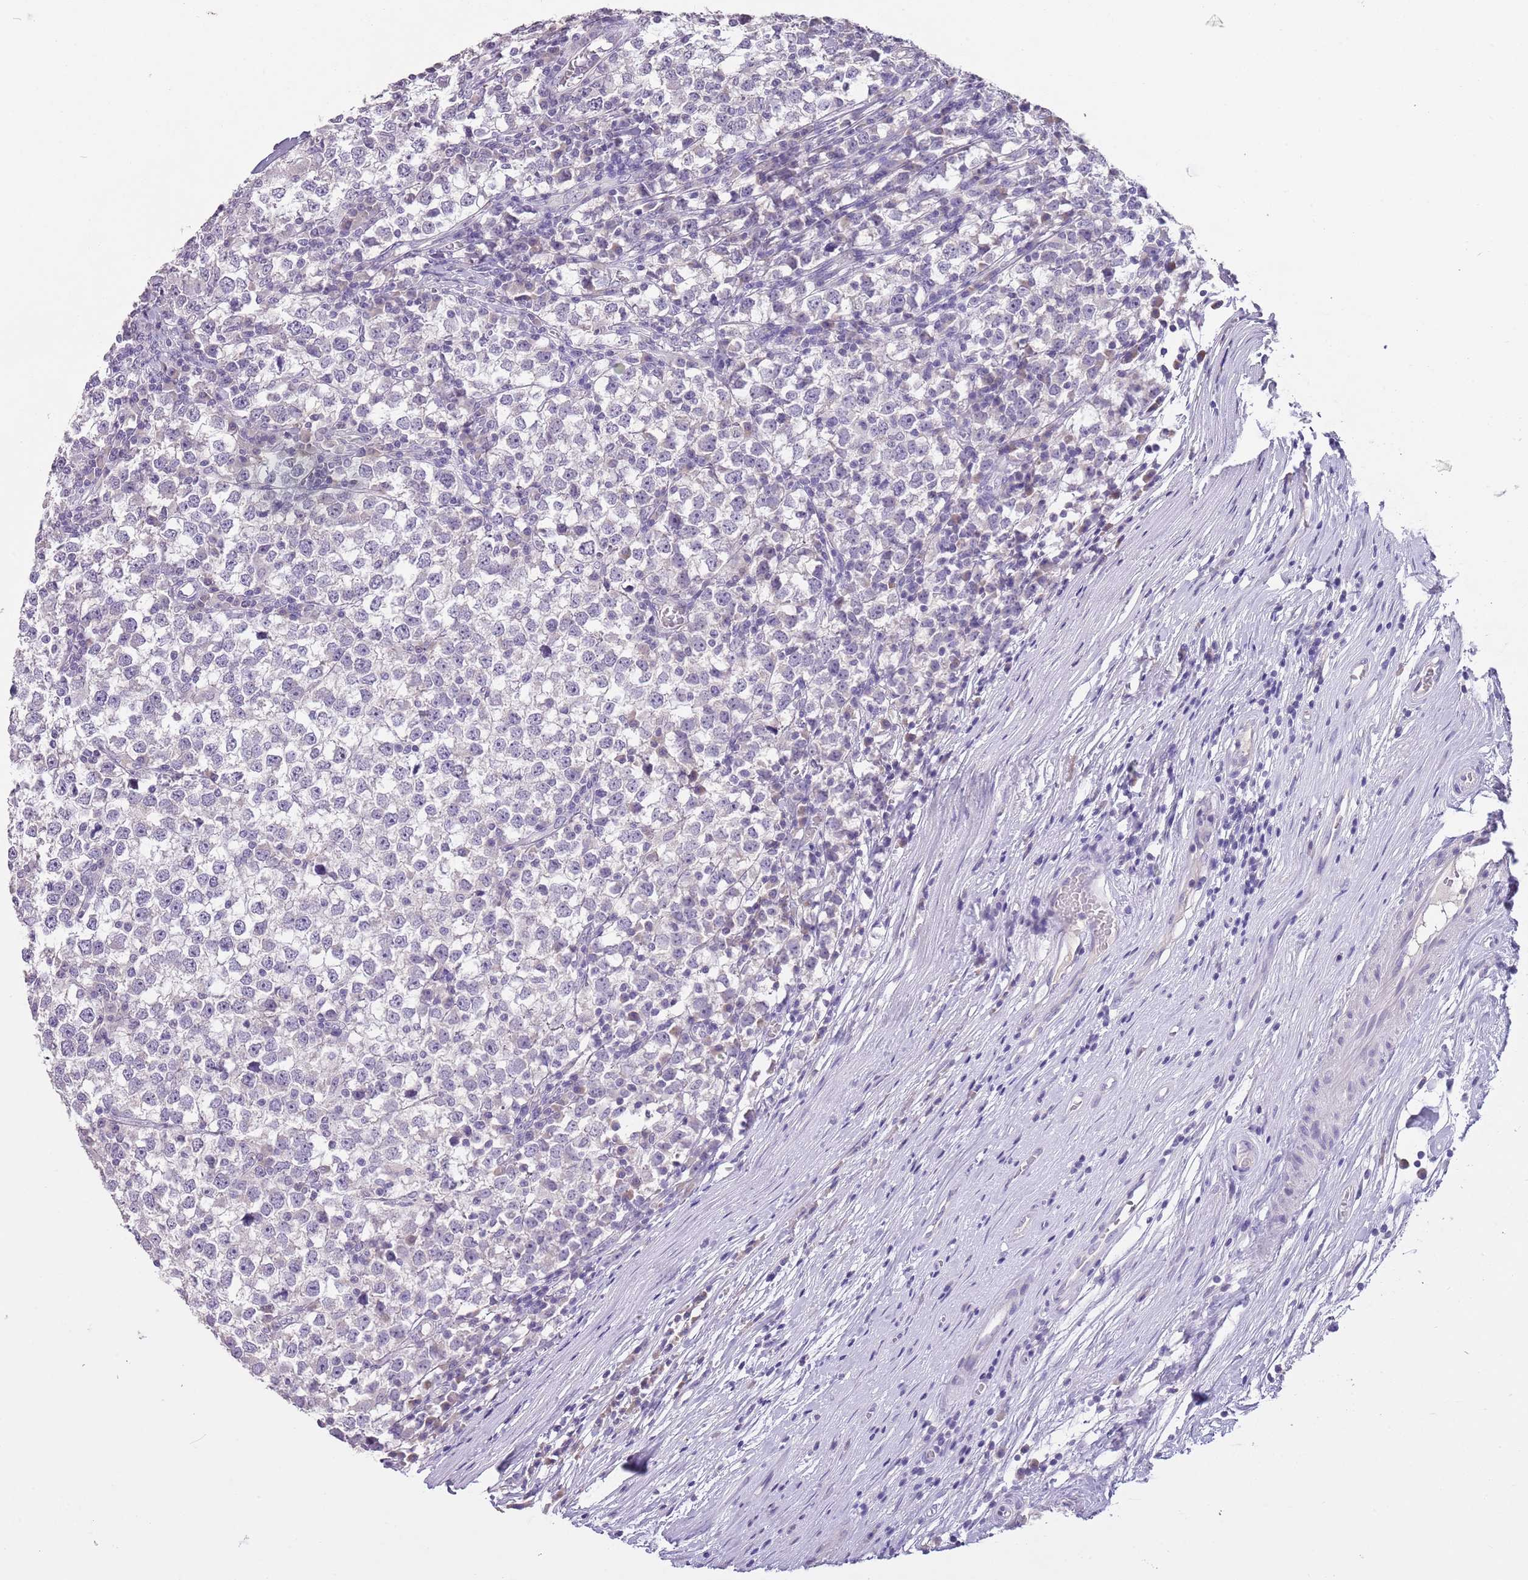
{"staining": {"intensity": "negative", "quantity": "none", "location": "none"}, "tissue": "testis cancer", "cell_type": "Tumor cells", "image_type": "cancer", "snomed": [{"axis": "morphology", "description": "Seminoma, NOS"}, {"axis": "topography", "description": "Testis"}], "caption": "Tumor cells show no significant protein expression in testis seminoma.", "gene": "SLC35E3", "patient": {"sex": "male", "age": 65}}